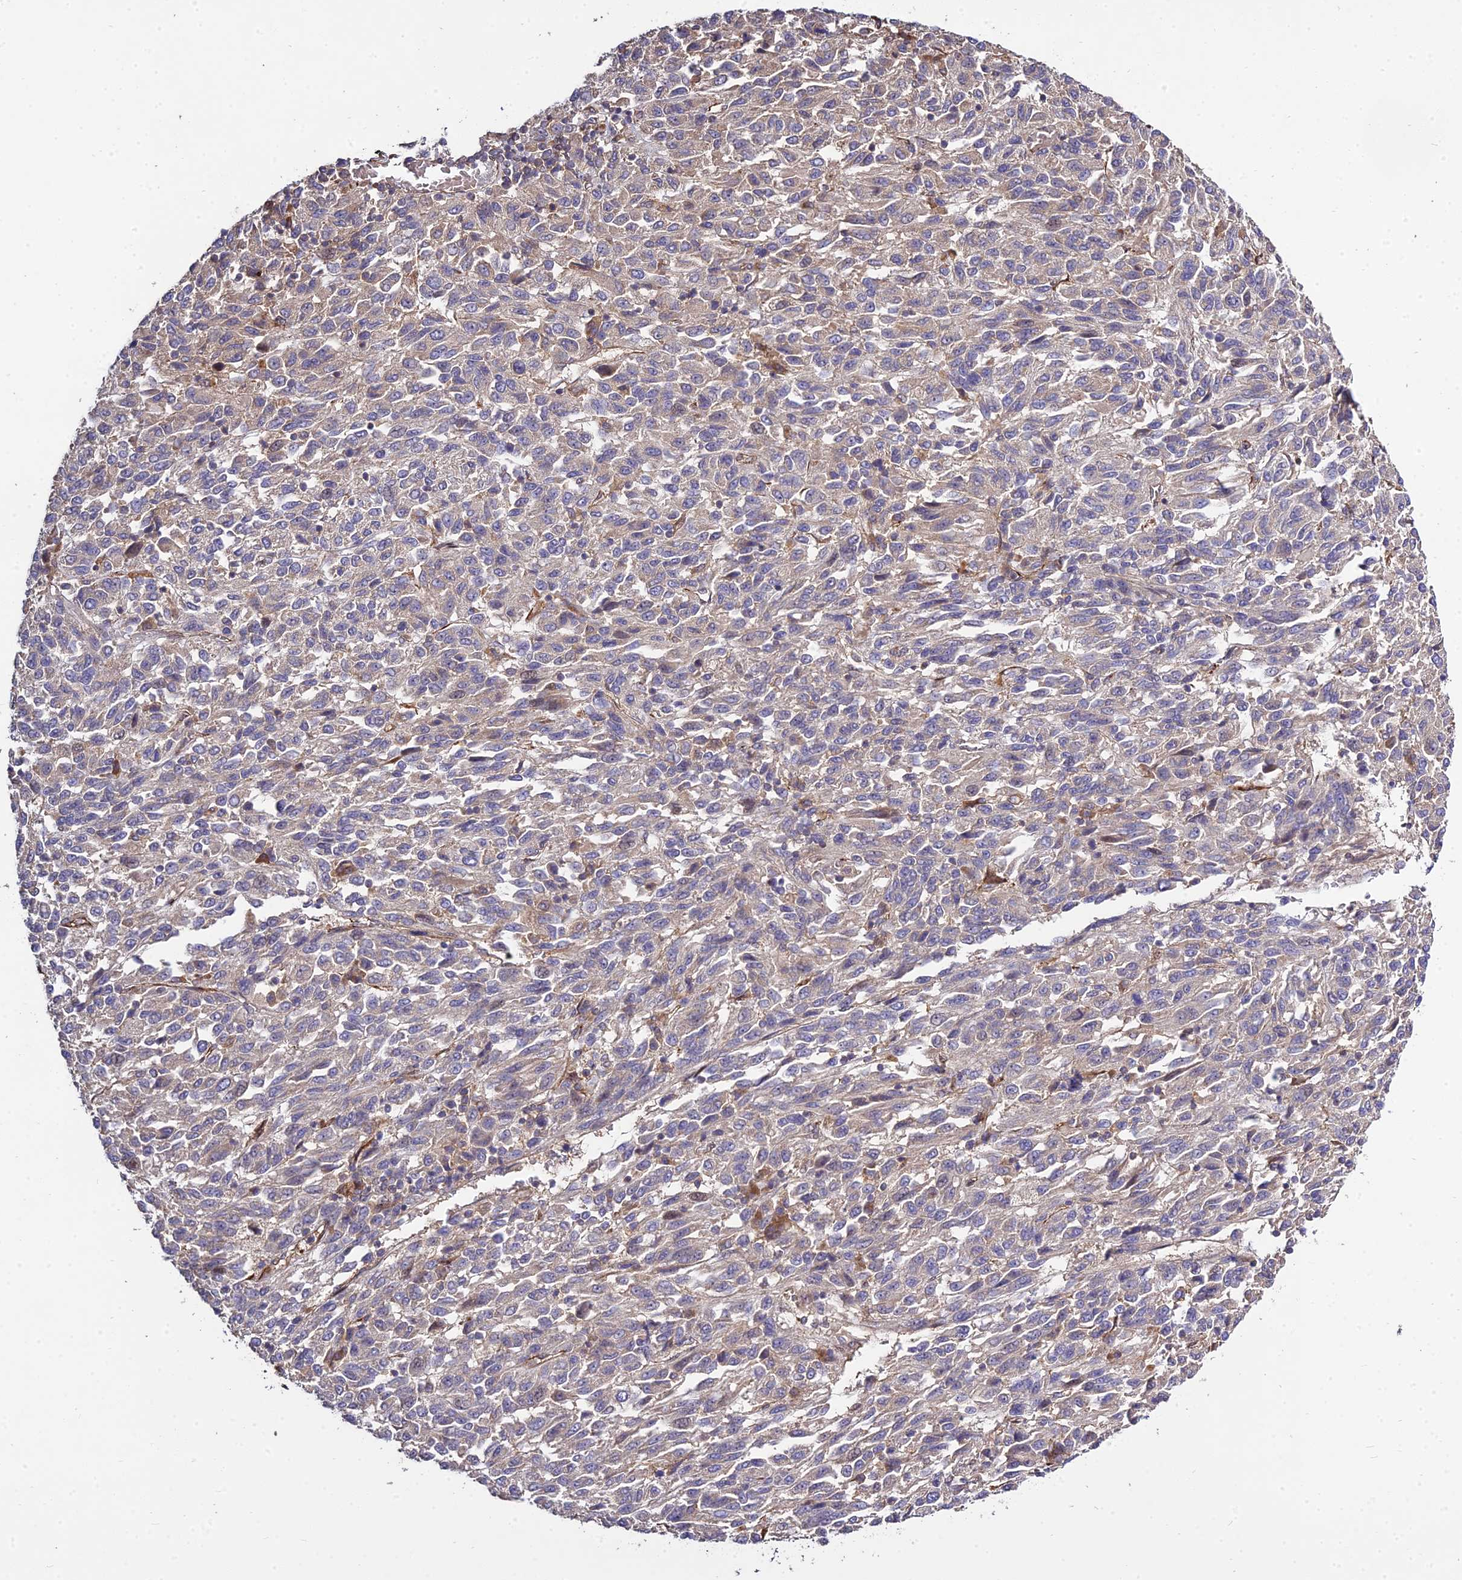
{"staining": {"intensity": "weak", "quantity": "25%-75%", "location": "cytoplasmic/membranous"}, "tissue": "melanoma", "cell_type": "Tumor cells", "image_type": "cancer", "snomed": [{"axis": "morphology", "description": "Malignant melanoma, Metastatic site"}, {"axis": "topography", "description": "Lung"}], "caption": "Weak cytoplasmic/membranous protein expression is seen in about 25%-75% of tumor cells in malignant melanoma (metastatic site). The staining was performed using DAB (3,3'-diaminobenzidine) to visualize the protein expression in brown, while the nuclei were stained in blue with hematoxylin (Magnification: 20x).", "gene": "GRTP1", "patient": {"sex": "male", "age": 64}}